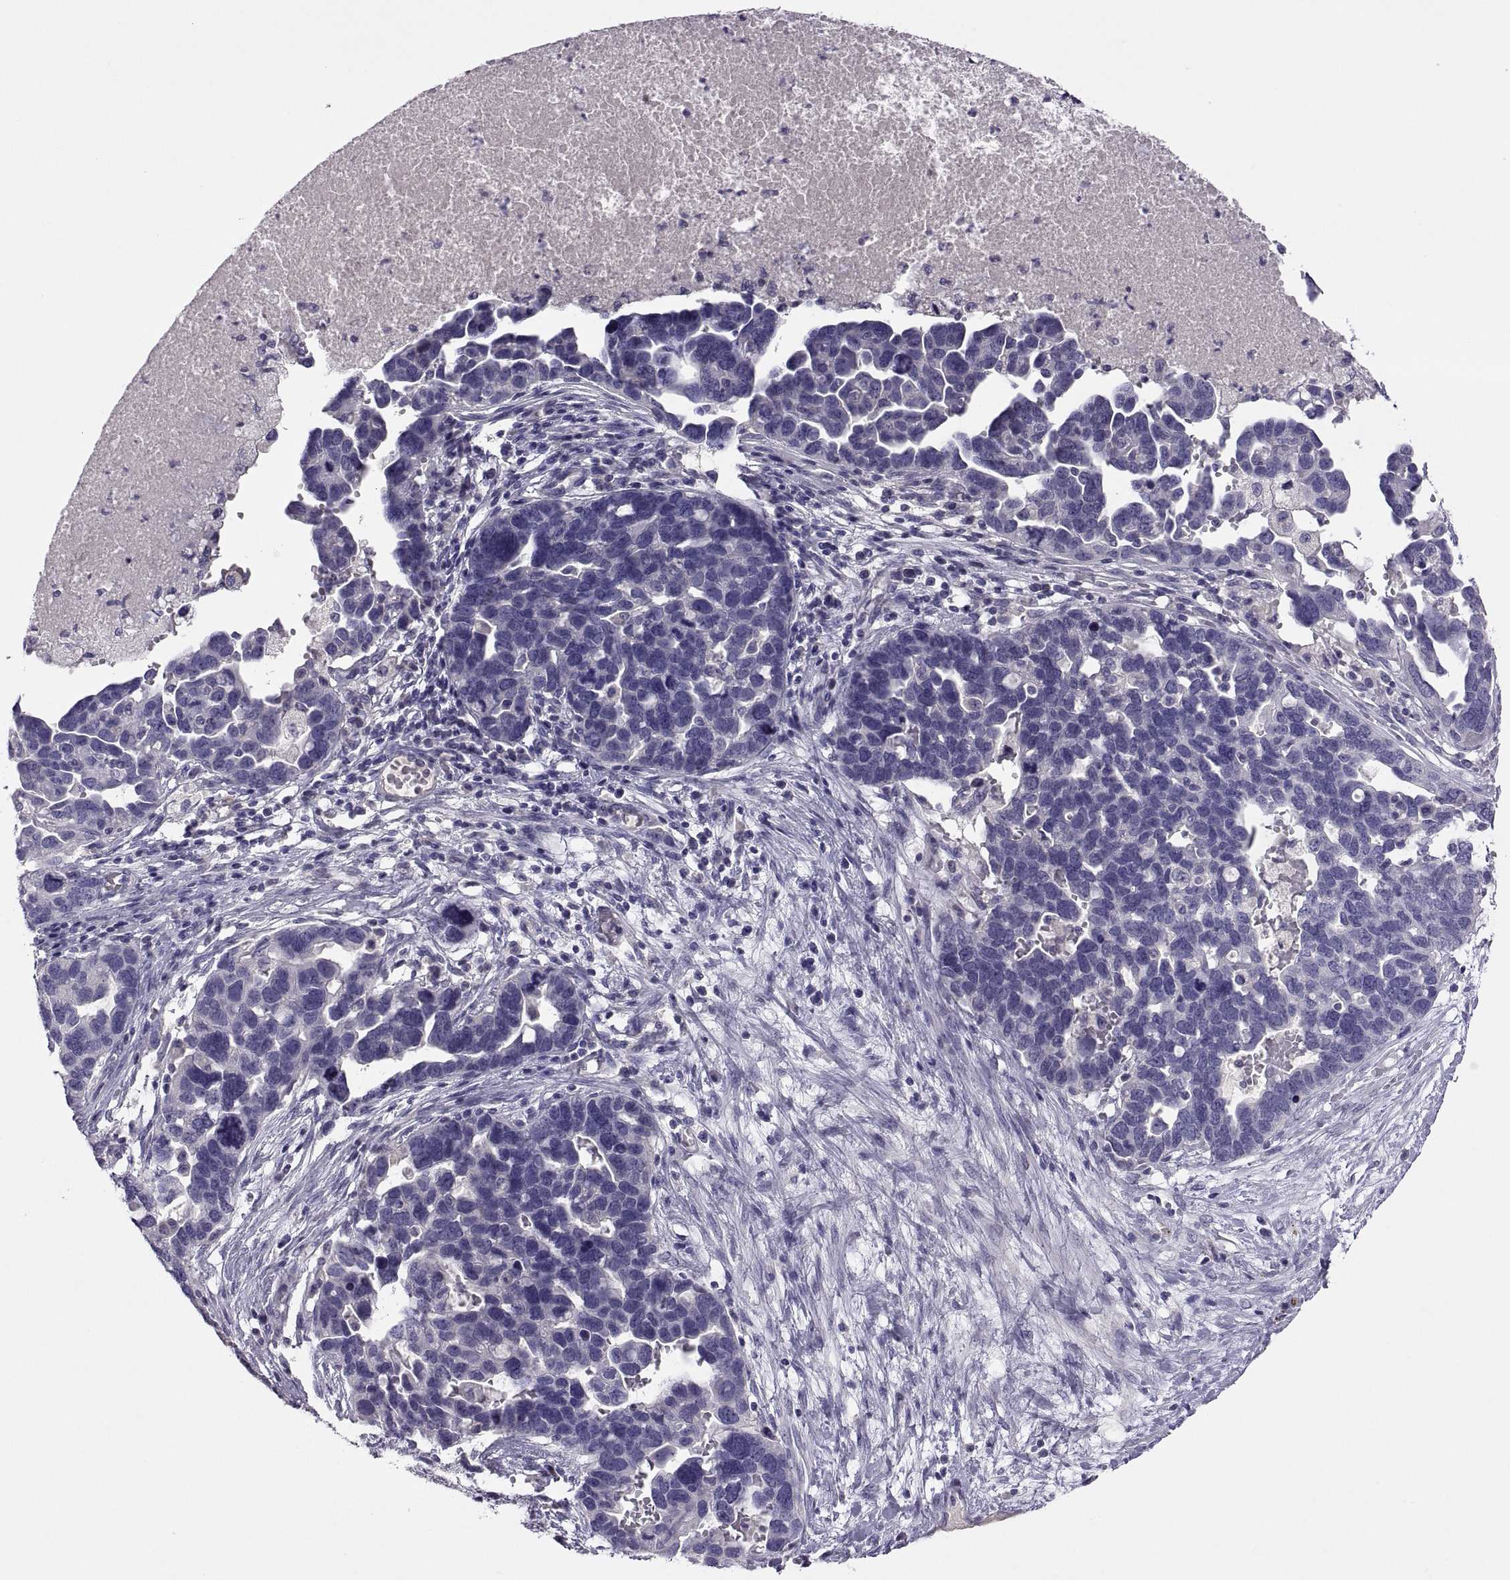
{"staining": {"intensity": "negative", "quantity": "none", "location": "none"}, "tissue": "ovarian cancer", "cell_type": "Tumor cells", "image_type": "cancer", "snomed": [{"axis": "morphology", "description": "Cystadenocarcinoma, serous, NOS"}, {"axis": "topography", "description": "Ovary"}], "caption": "The image displays no significant staining in tumor cells of ovarian cancer (serous cystadenocarcinoma).", "gene": "TBX19", "patient": {"sex": "female", "age": 54}}